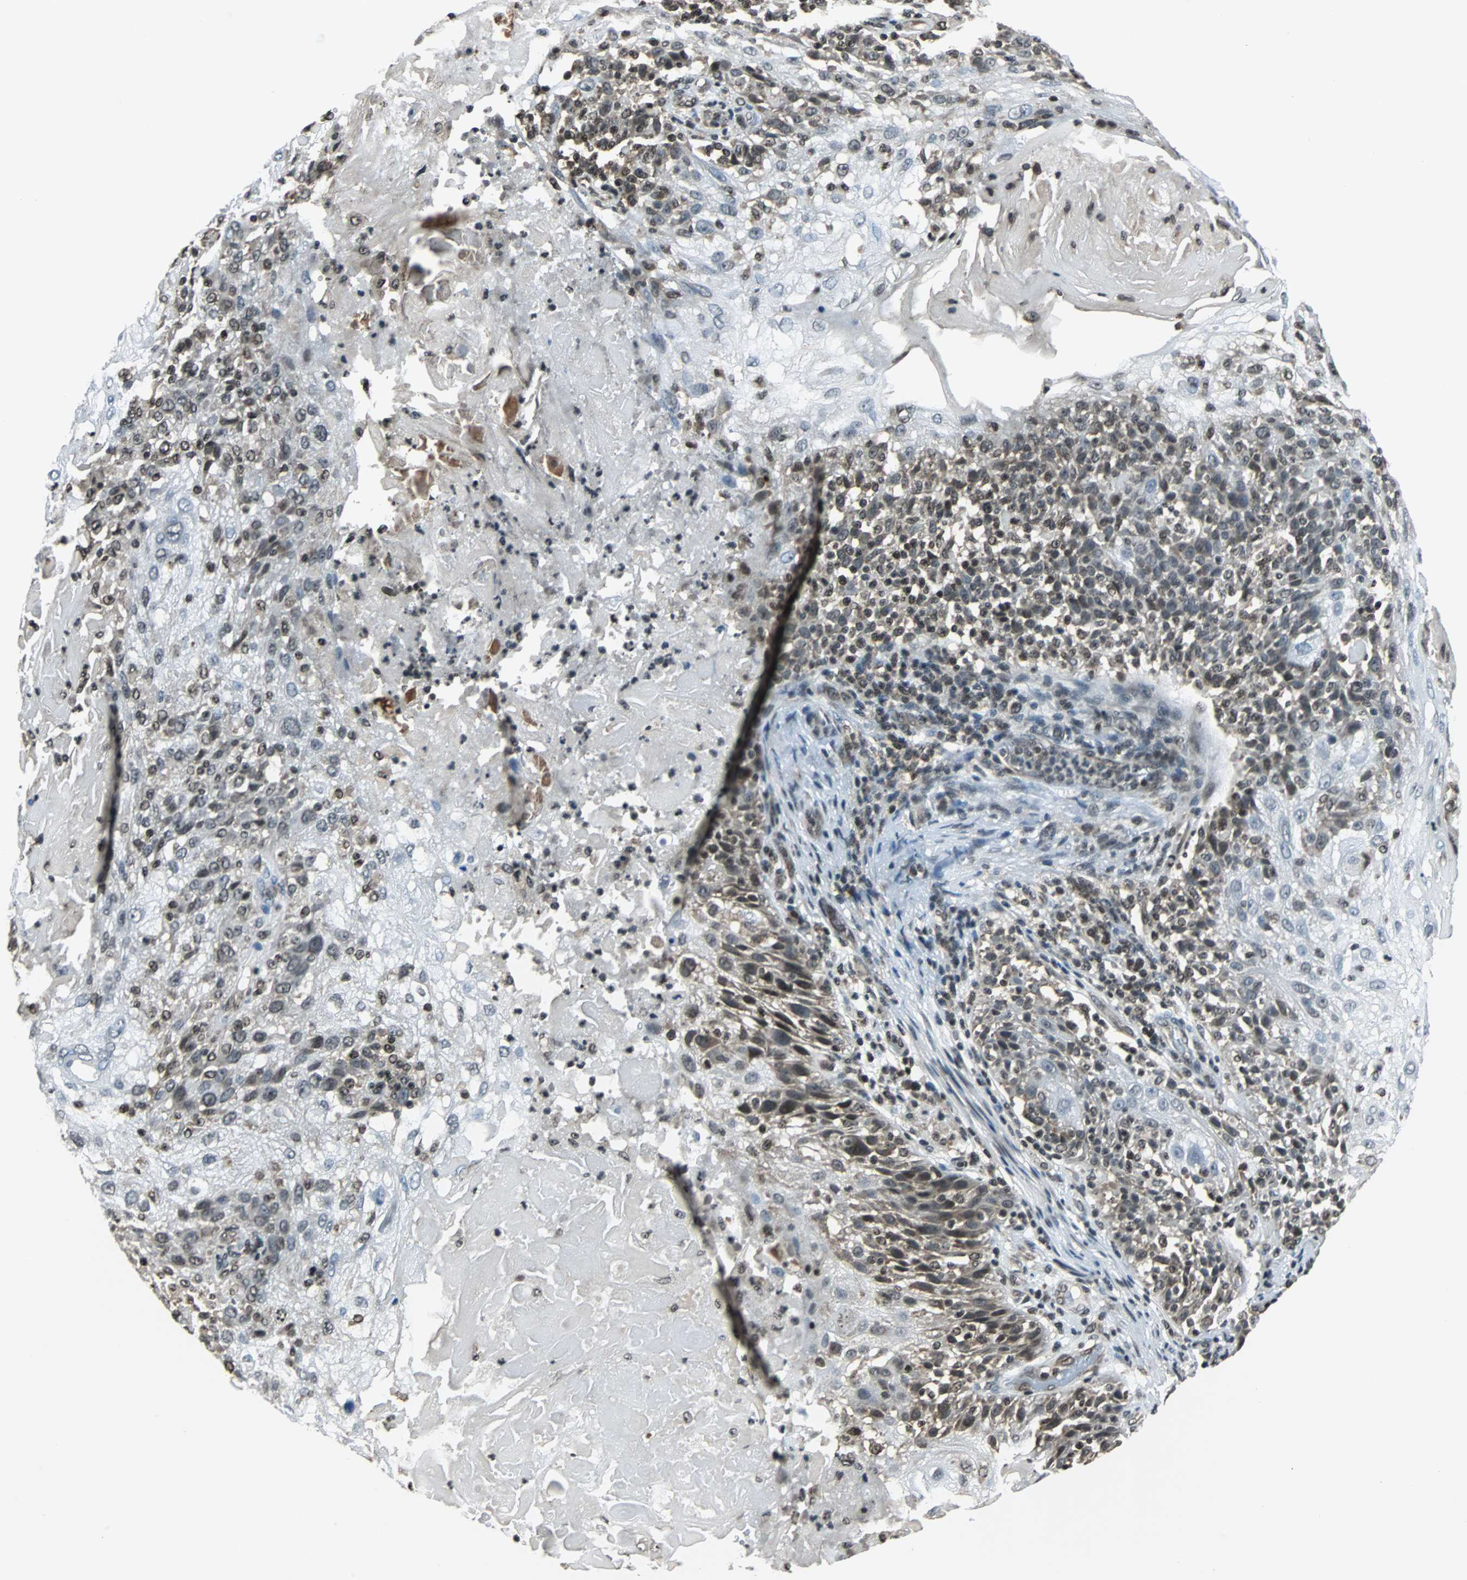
{"staining": {"intensity": "moderate", "quantity": "25%-75%", "location": "nuclear"}, "tissue": "skin cancer", "cell_type": "Tumor cells", "image_type": "cancer", "snomed": [{"axis": "morphology", "description": "Normal tissue, NOS"}, {"axis": "morphology", "description": "Squamous cell carcinoma, NOS"}, {"axis": "topography", "description": "Skin"}], "caption": "This is an image of IHC staining of squamous cell carcinoma (skin), which shows moderate expression in the nuclear of tumor cells.", "gene": "REST", "patient": {"sex": "female", "age": 83}}